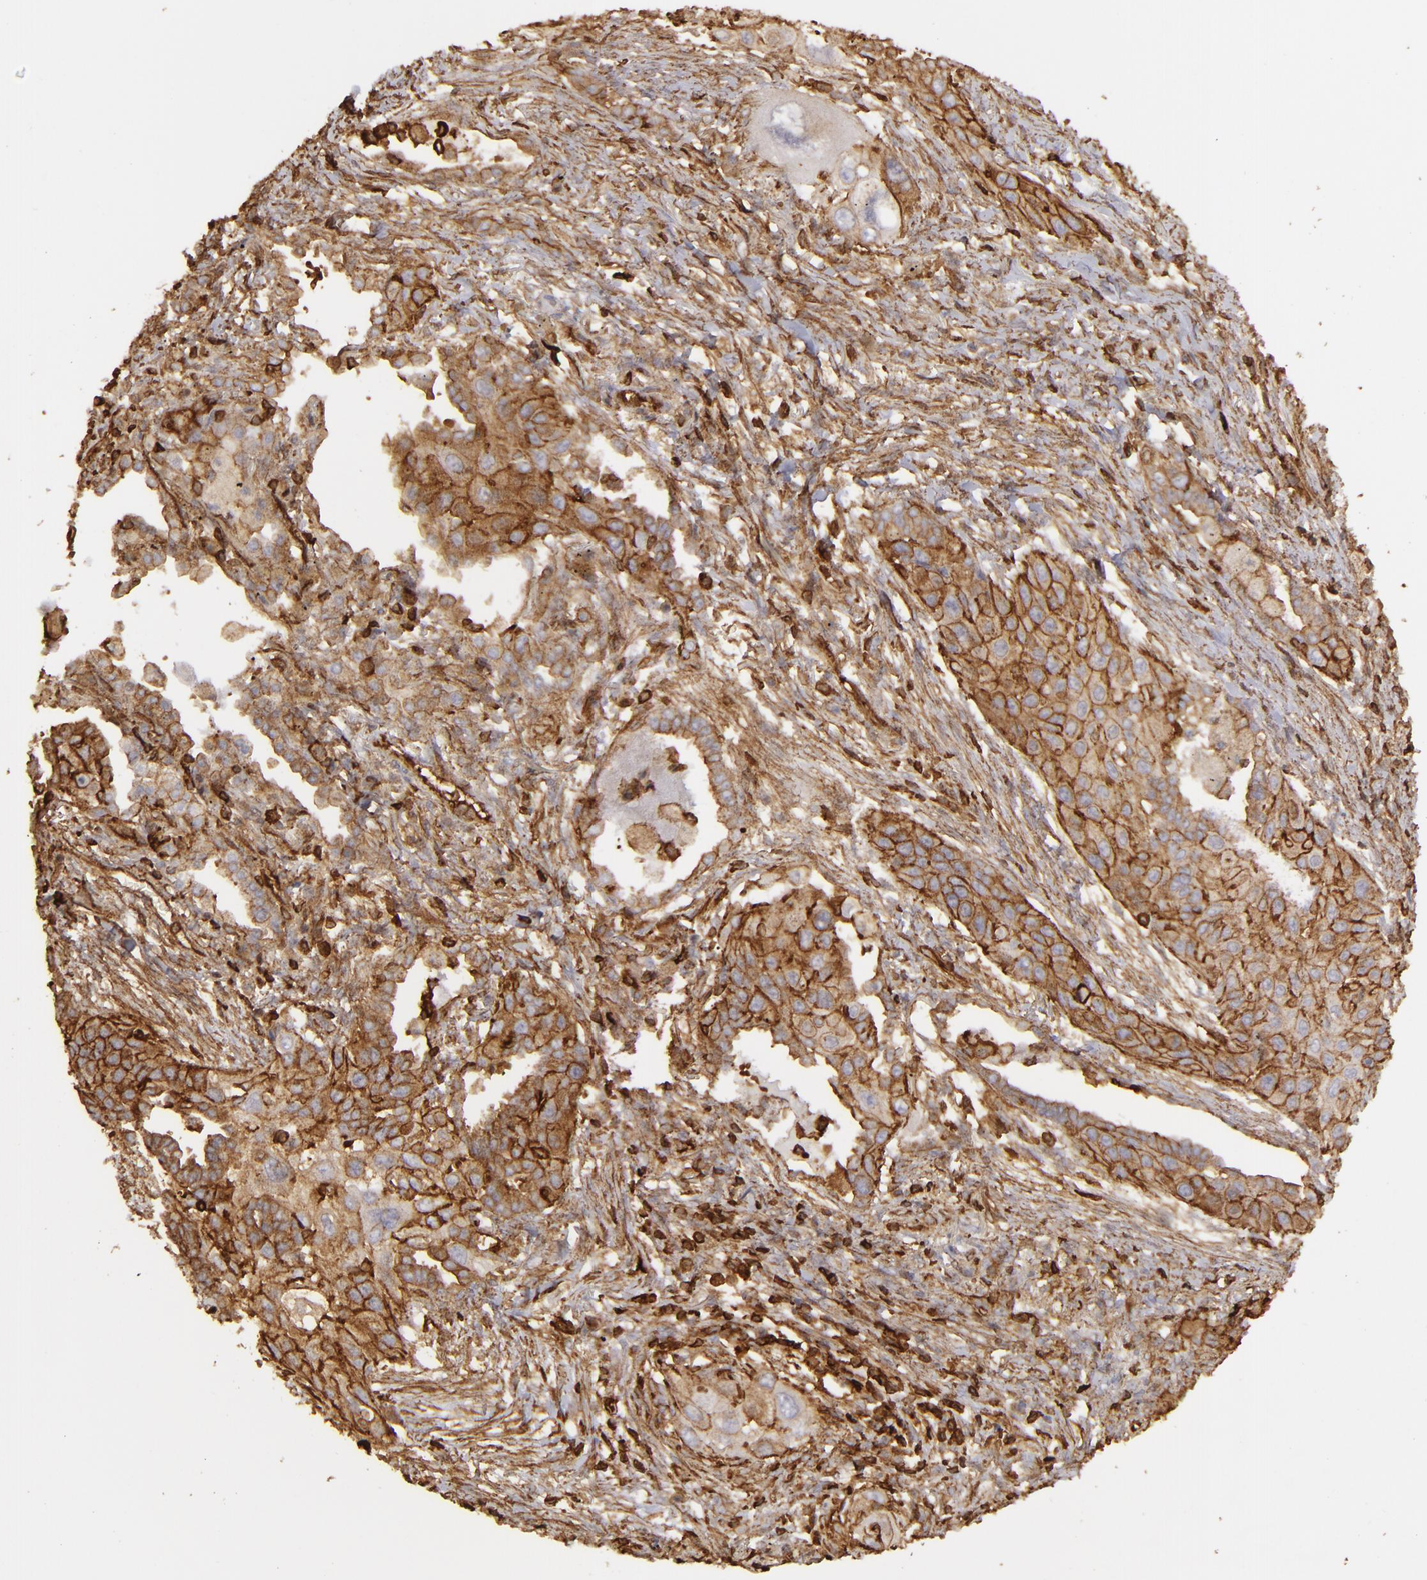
{"staining": {"intensity": "strong", "quantity": ">75%", "location": "cytoplasmic/membranous"}, "tissue": "lung cancer", "cell_type": "Tumor cells", "image_type": "cancer", "snomed": [{"axis": "morphology", "description": "Squamous cell carcinoma, NOS"}, {"axis": "topography", "description": "Lung"}], "caption": "A histopathology image of human lung cancer (squamous cell carcinoma) stained for a protein reveals strong cytoplasmic/membranous brown staining in tumor cells.", "gene": "ACTB", "patient": {"sex": "male", "age": 71}}